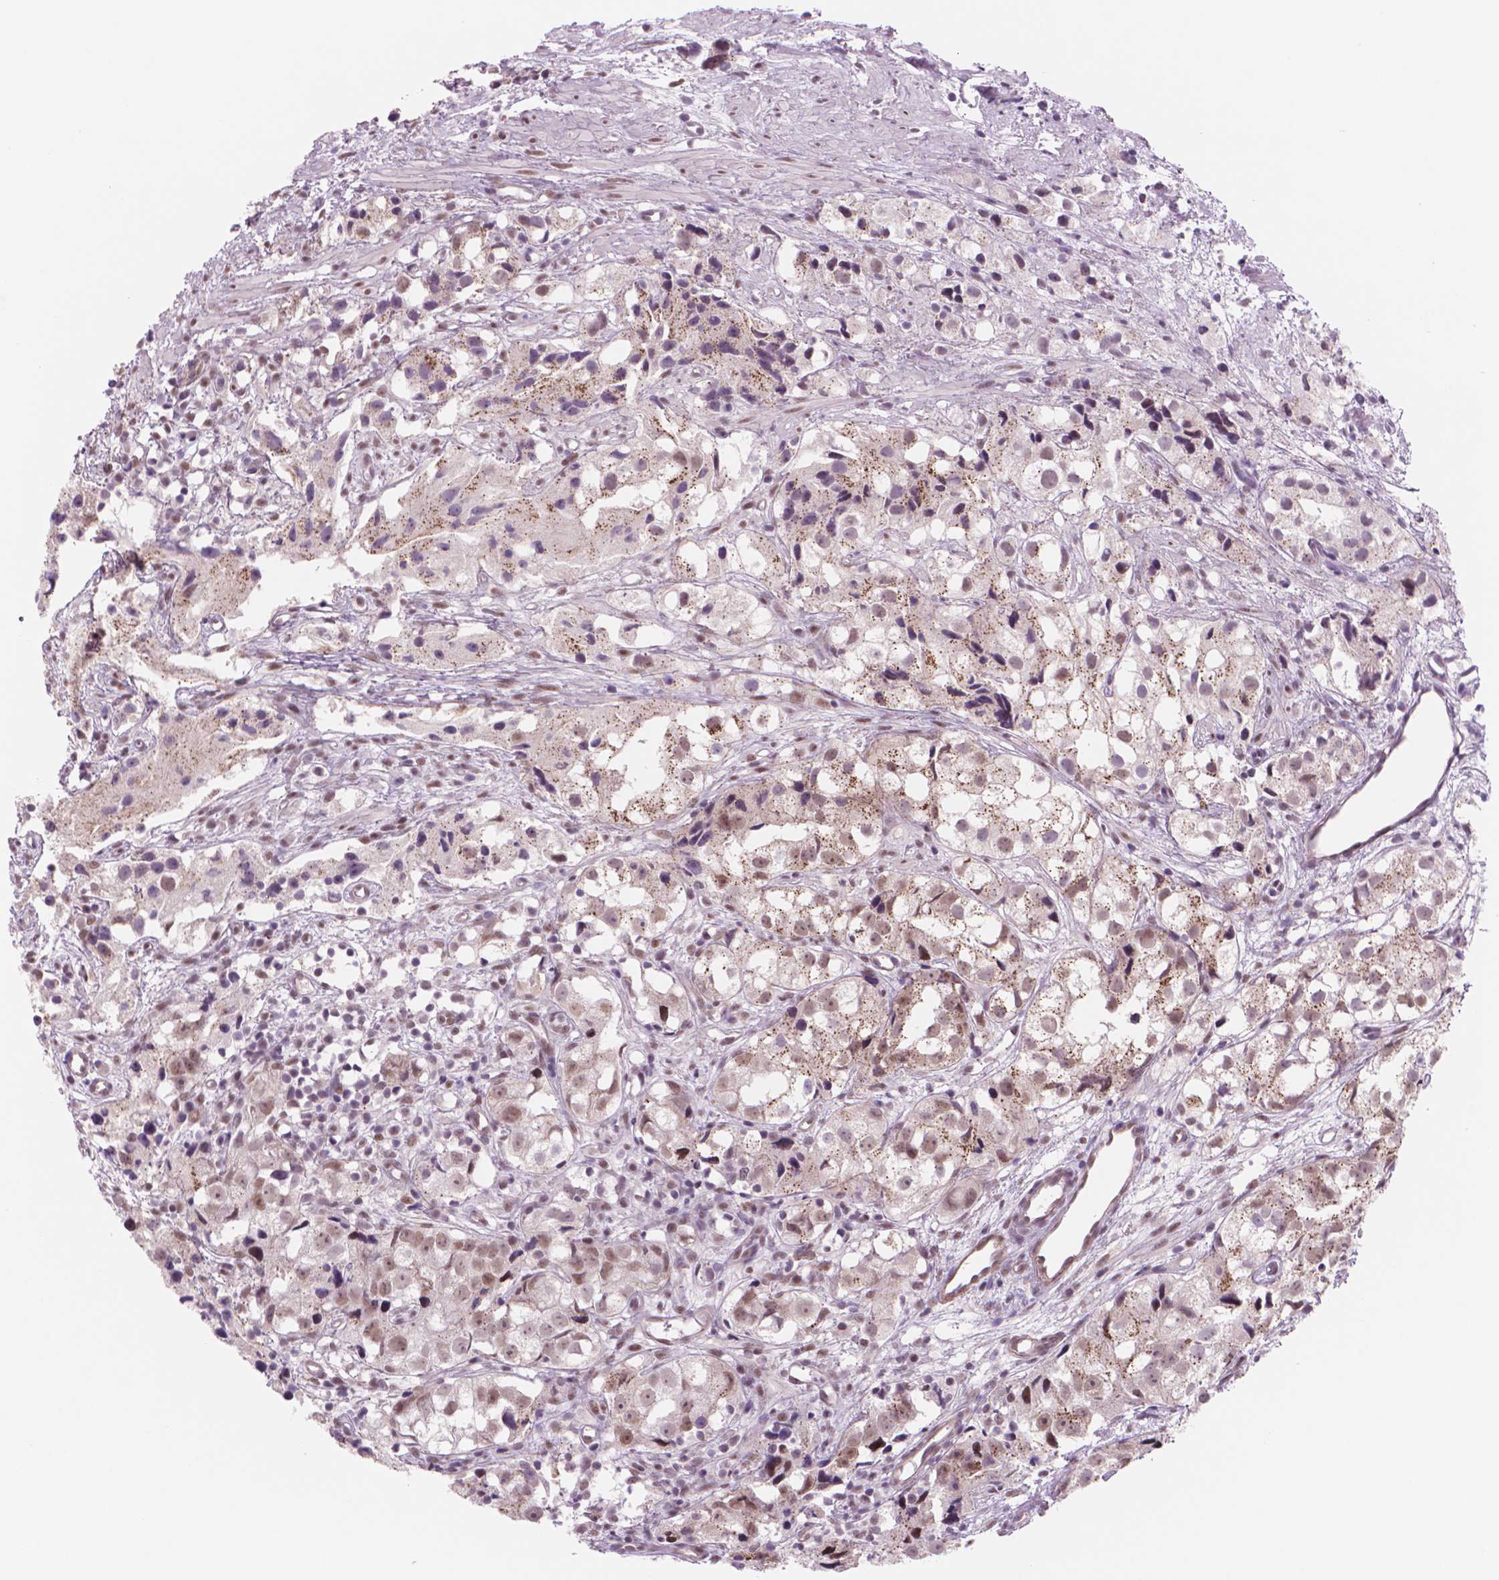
{"staining": {"intensity": "moderate", "quantity": ">75%", "location": "cytoplasmic/membranous,nuclear"}, "tissue": "prostate cancer", "cell_type": "Tumor cells", "image_type": "cancer", "snomed": [{"axis": "morphology", "description": "Adenocarcinoma, High grade"}, {"axis": "topography", "description": "Prostate"}], "caption": "Tumor cells demonstrate medium levels of moderate cytoplasmic/membranous and nuclear positivity in approximately >75% of cells in prostate cancer. The protein of interest is shown in brown color, while the nuclei are stained blue.", "gene": "POLR3D", "patient": {"sex": "male", "age": 68}}